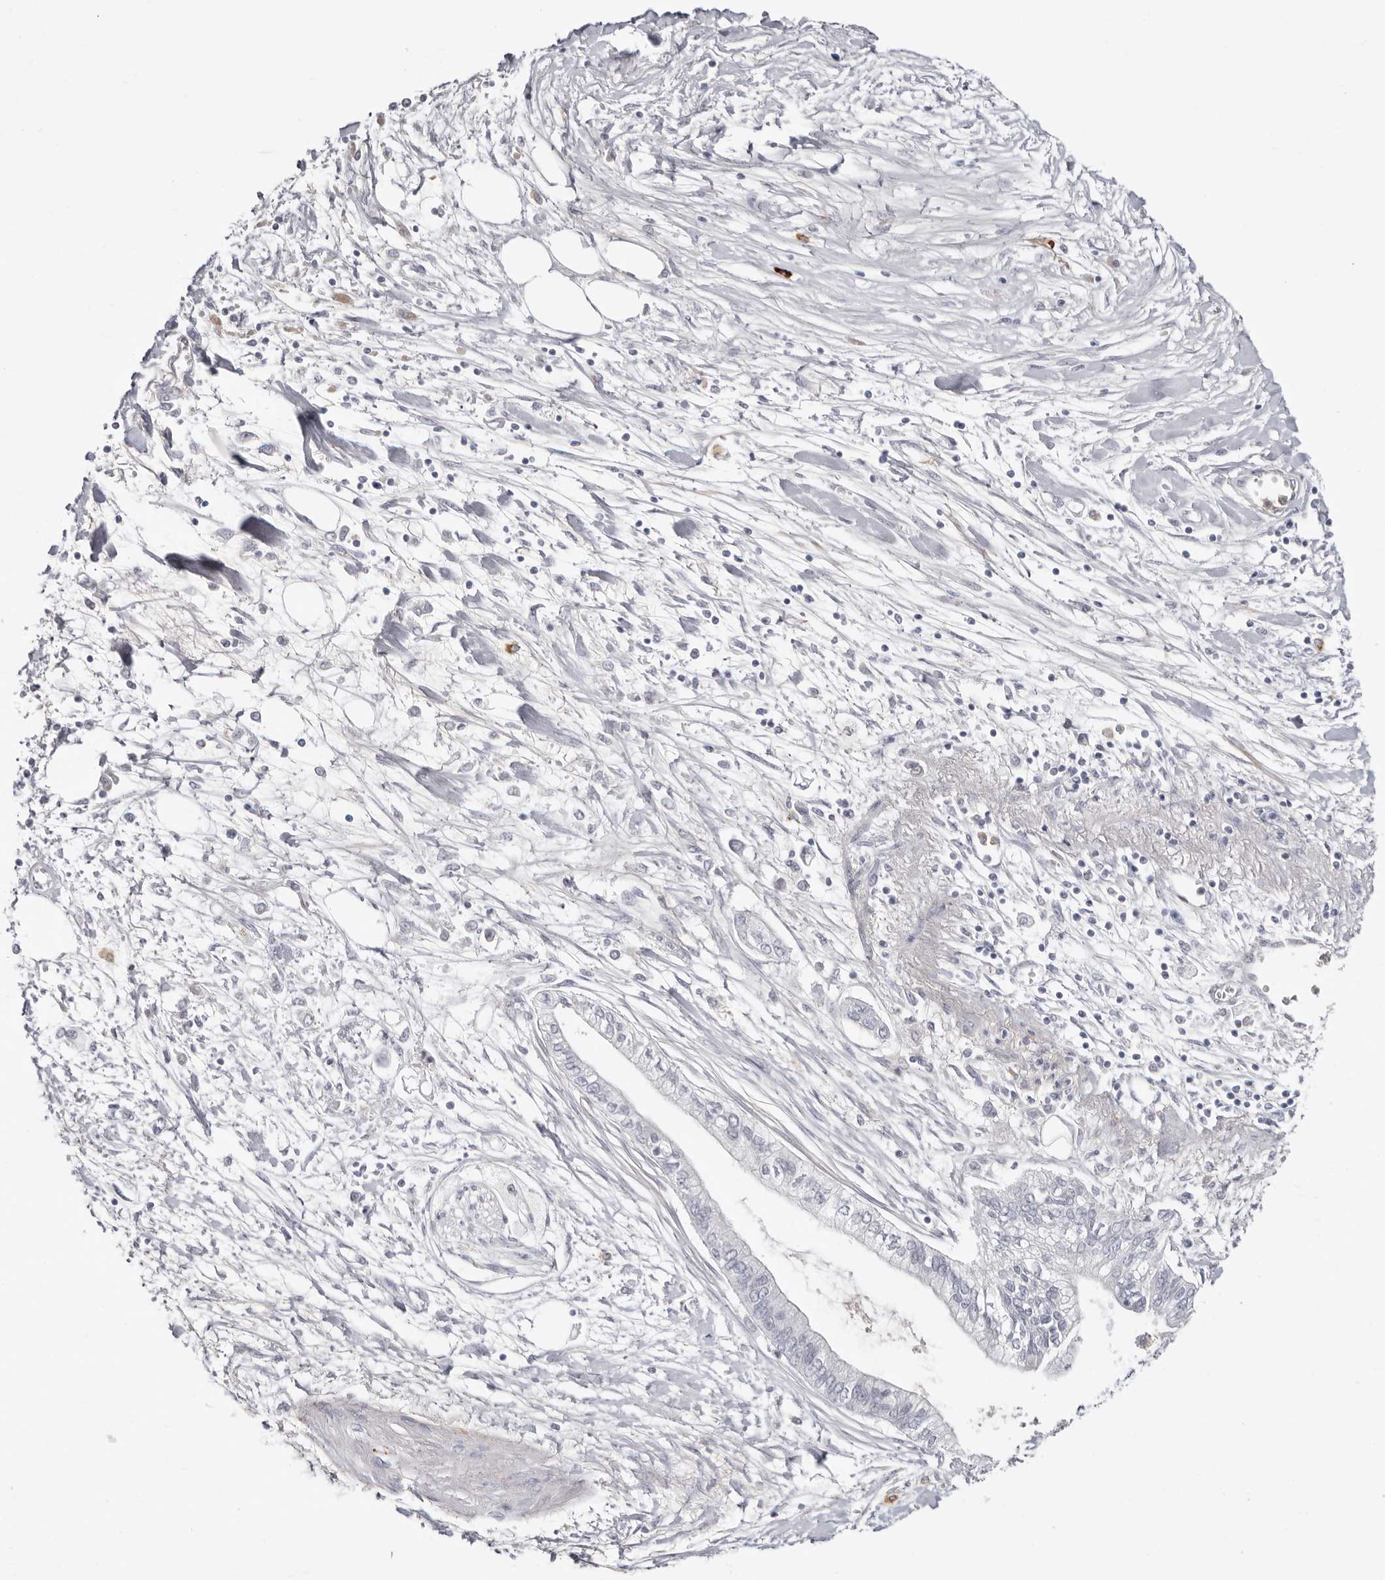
{"staining": {"intensity": "negative", "quantity": "none", "location": "none"}, "tissue": "pancreatic cancer", "cell_type": "Tumor cells", "image_type": "cancer", "snomed": [{"axis": "morphology", "description": "Adenocarcinoma, NOS"}, {"axis": "topography", "description": "Pancreas"}], "caption": "Adenocarcinoma (pancreatic) was stained to show a protein in brown. There is no significant positivity in tumor cells.", "gene": "PKDCC", "patient": {"sex": "female", "age": 77}}